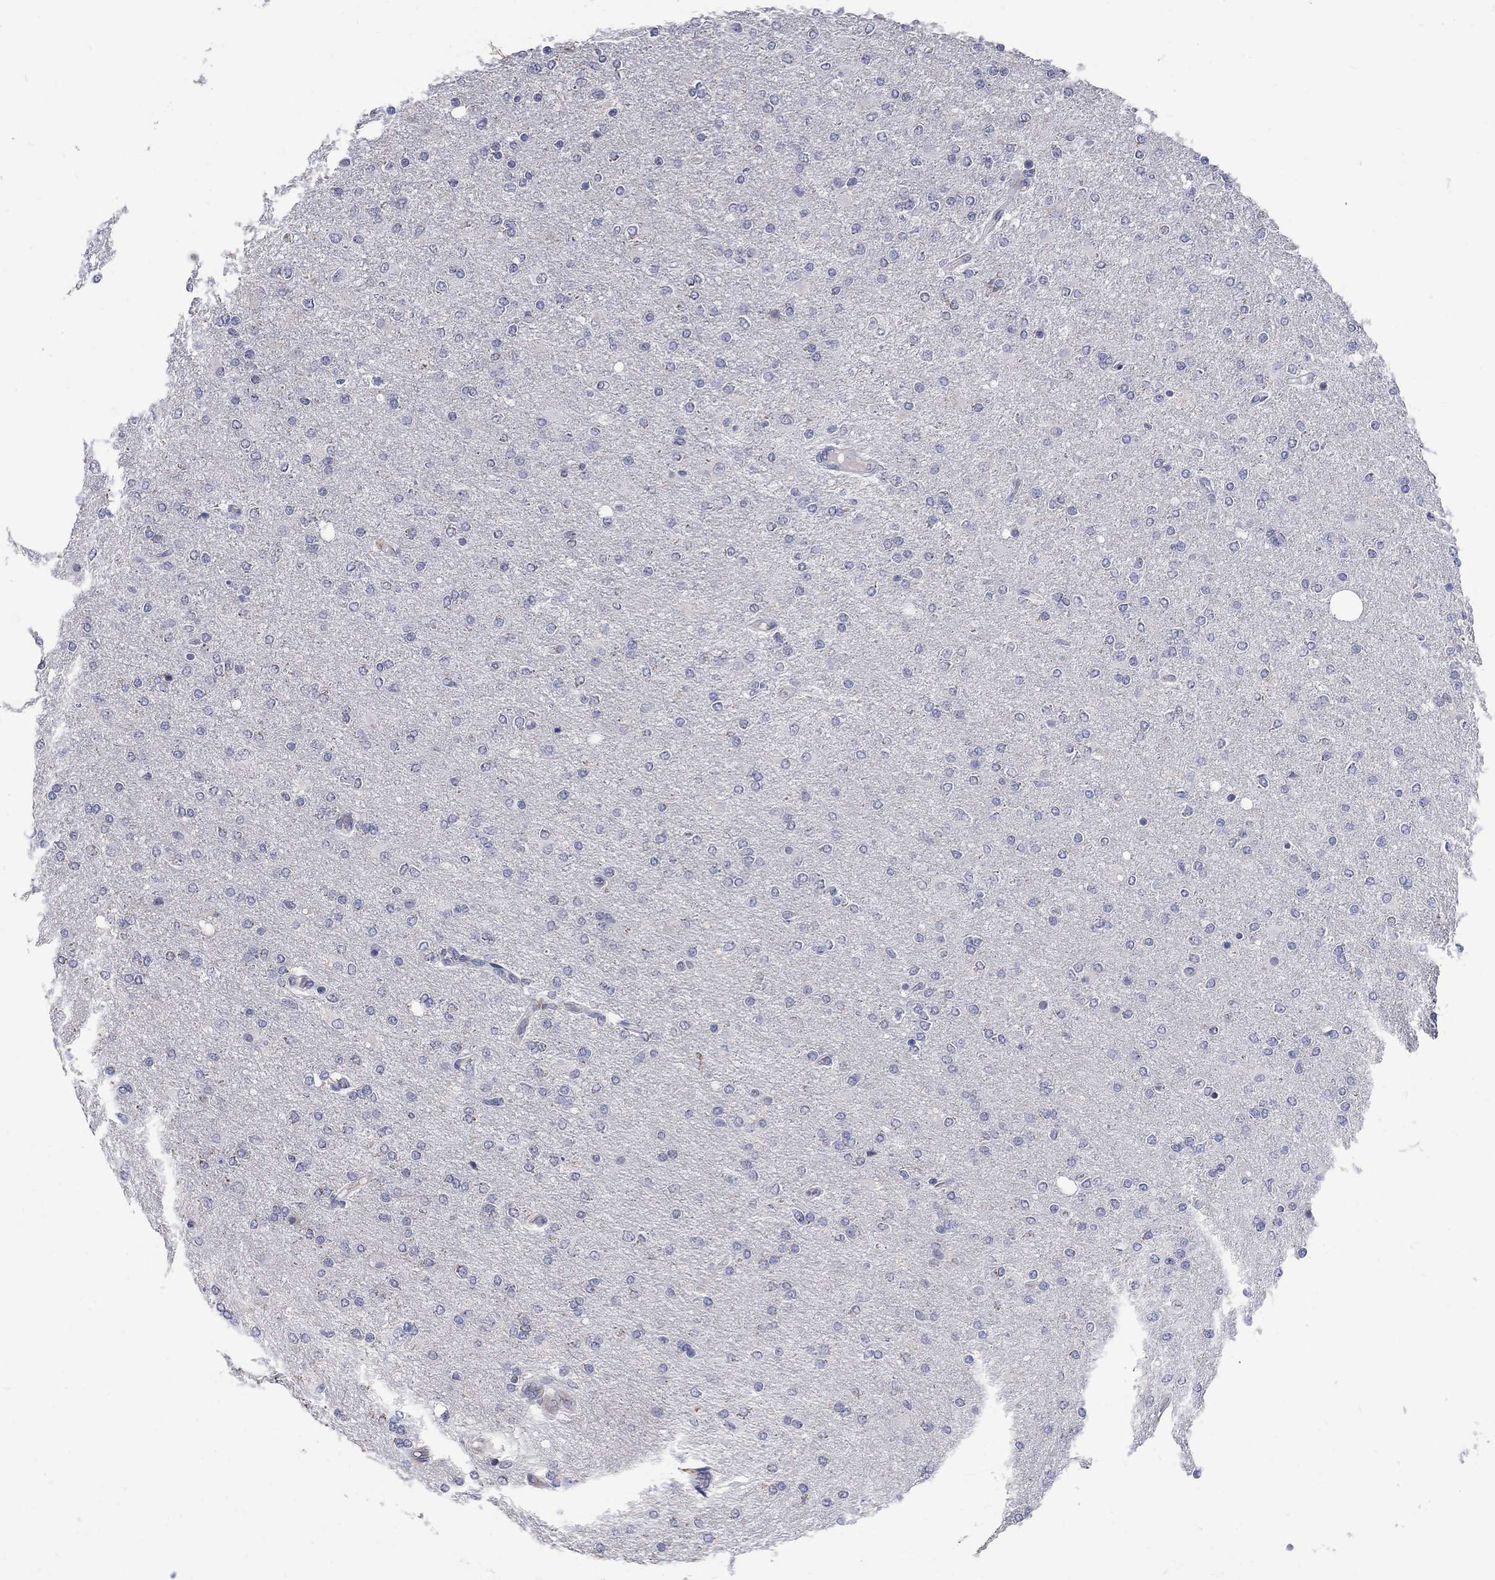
{"staining": {"intensity": "negative", "quantity": "none", "location": "none"}, "tissue": "glioma", "cell_type": "Tumor cells", "image_type": "cancer", "snomed": [{"axis": "morphology", "description": "Glioma, malignant, High grade"}, {"axis": "topography", "description": "Cerebral cortex"}], "caption": "This micrograph is of malignant glioma (high-grade) stained with immunohistochemistry (IHC) to label a protein in brown with the nuclei are counter-stained blue. There is no positivity in tumor cells.", "gene": "CETN1", "patient": {"sex": "male", "age": 70}}